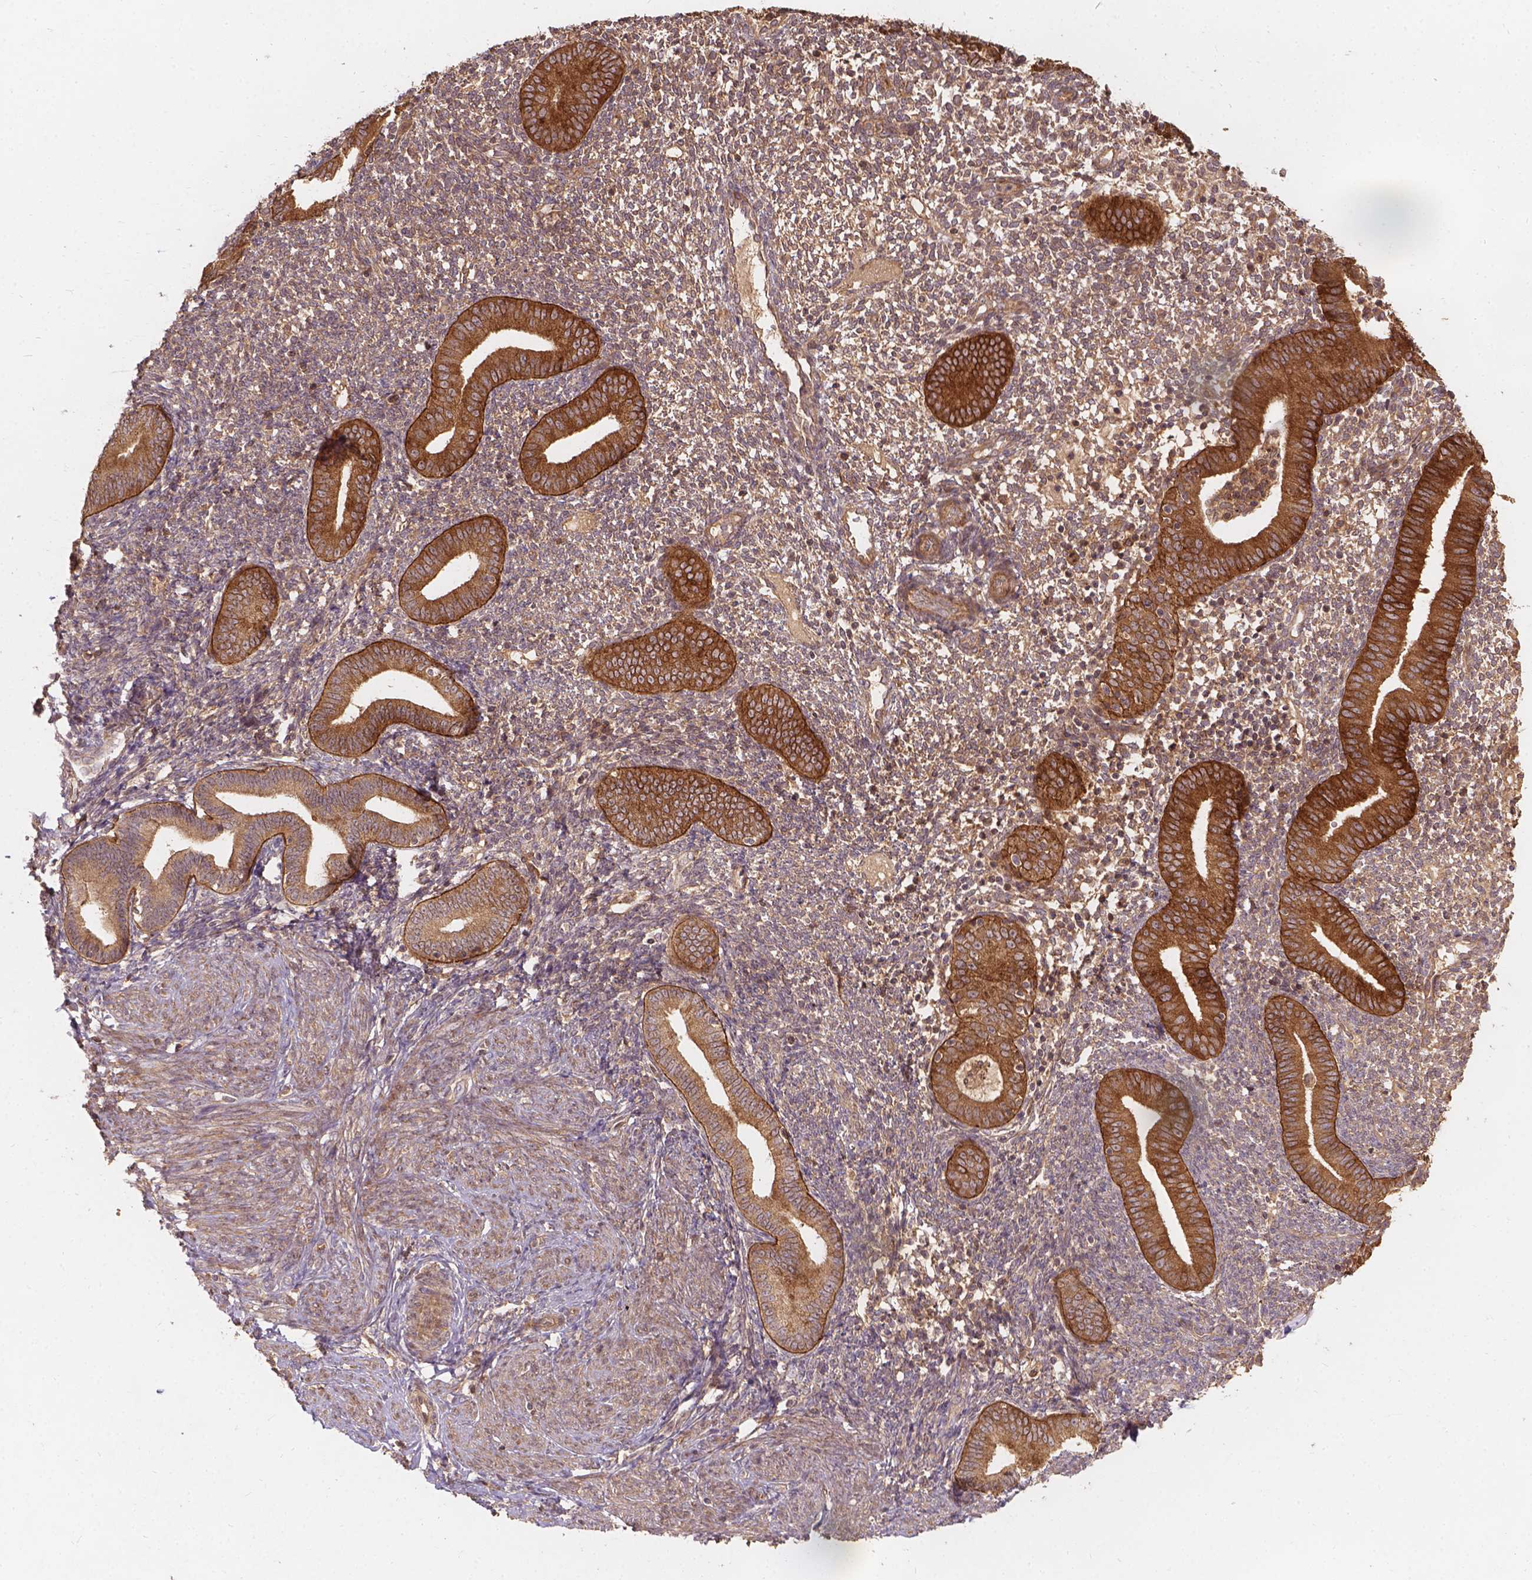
{"staining": {"intensity": "weak", "quantity": ">75%", "location": "cytoplasmic/membranous"}, "tissue": "endometrium", "cell_type": "Cells in endometrial stroma", "image_type": "normal", "snomed": [{"axis": "morphology", "description": "Normal tissue, NOS"}, {"axis": "topography", "description": "Endometrium"}], "caption": "An IHC histopathology image of benign tissue is shown. Protein staining in brown labels weak cytoplasmic/membranous positivity in endometrium within cells in endometrial stroma. (DAB IHC with brightfield microscopy, high magnification).", "gene": "XPR1", "patient": {"sex": "female", "age": 40}}